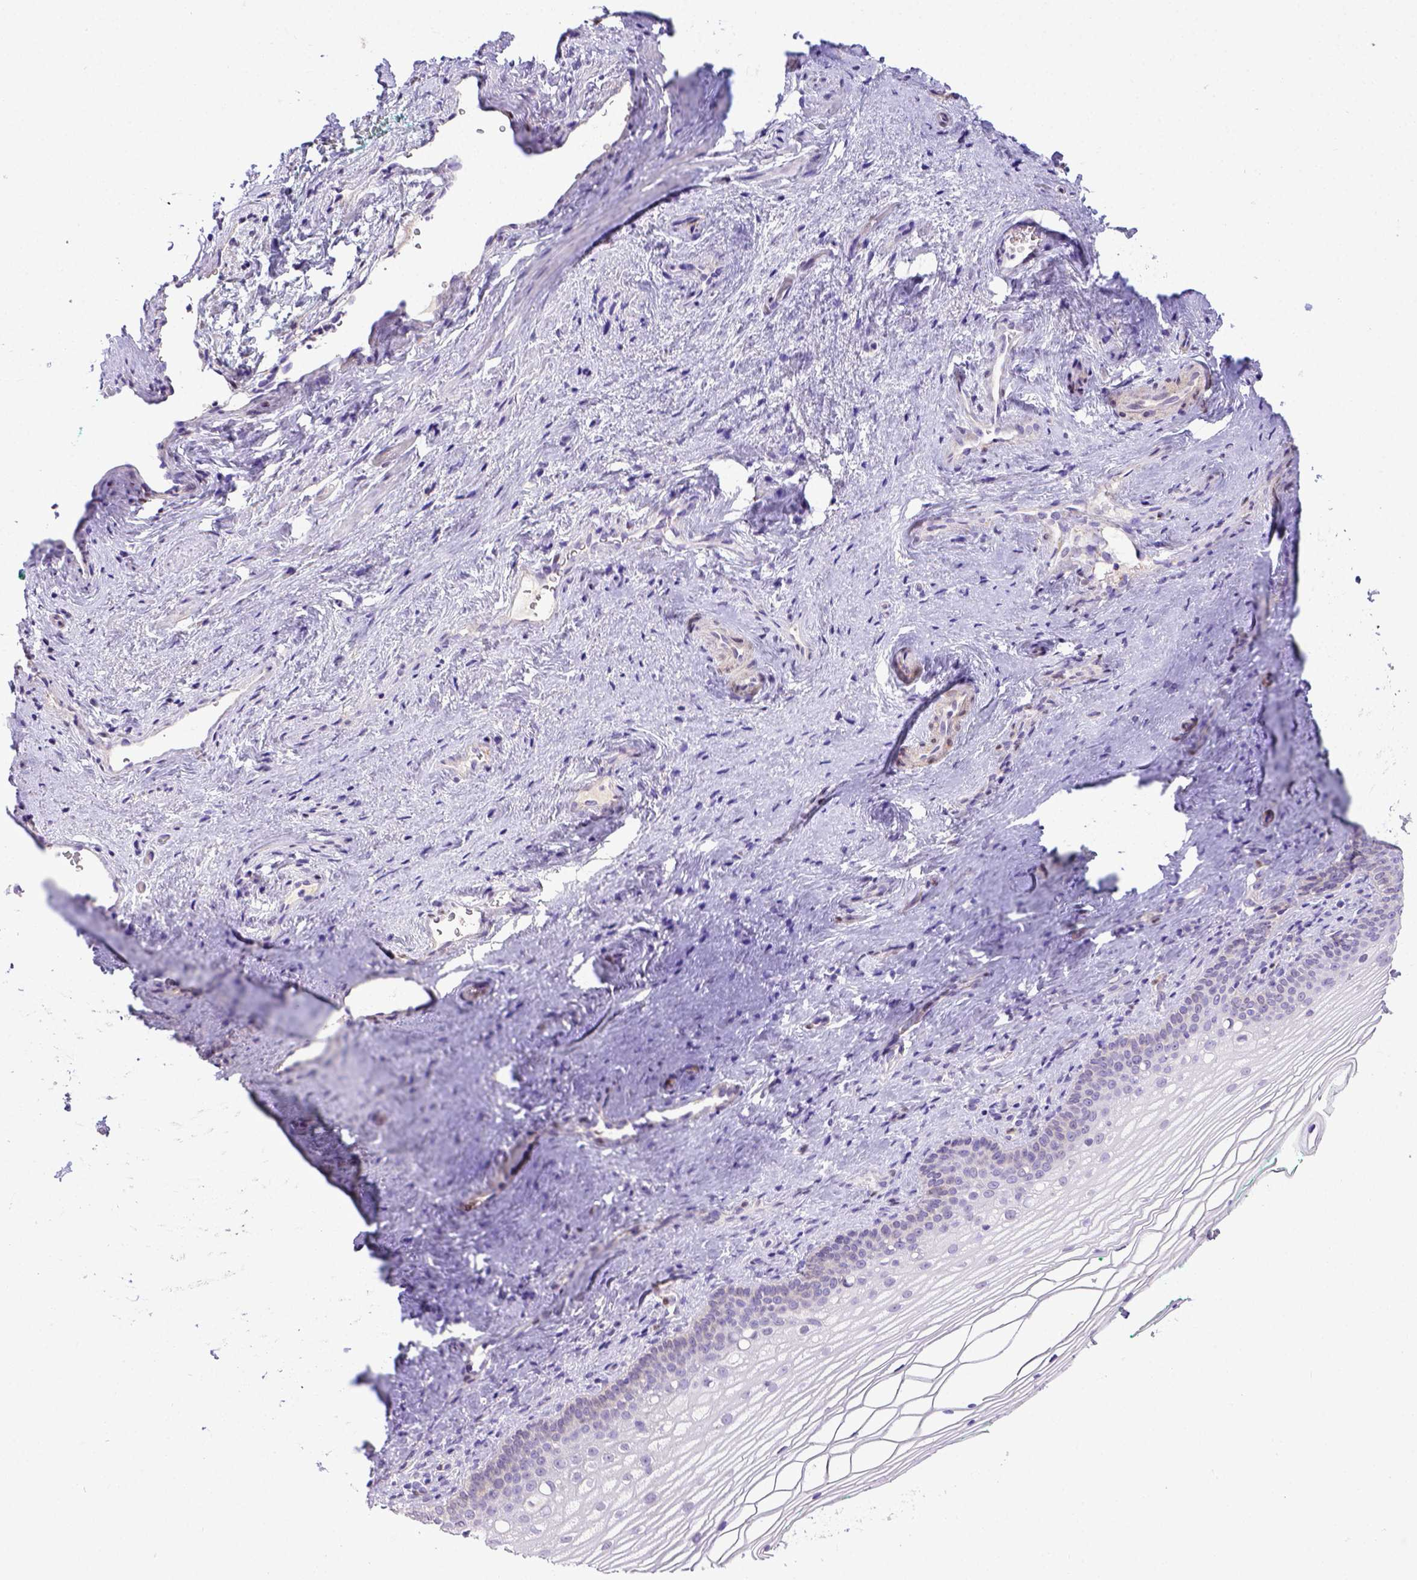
{"staining": {"intensity": "negative", "quantity": "none", "location": "none"}, "tissue": "vagina", "cell_type": "Squamous epithelial cells", "image_type": "normal", "snomed": [{"axis": "morphology", "description": "Normal tissue, NOS"}, {"axis": "topography", "description": "Vagina"}], "caption": "There is no significant positivity in squamous epithelial cells of vagina. (DAB immunohistochemistry (IHC), high magnification).", "gene": "BTN1A1", "patient": {"sex": "female", "age": 44}}